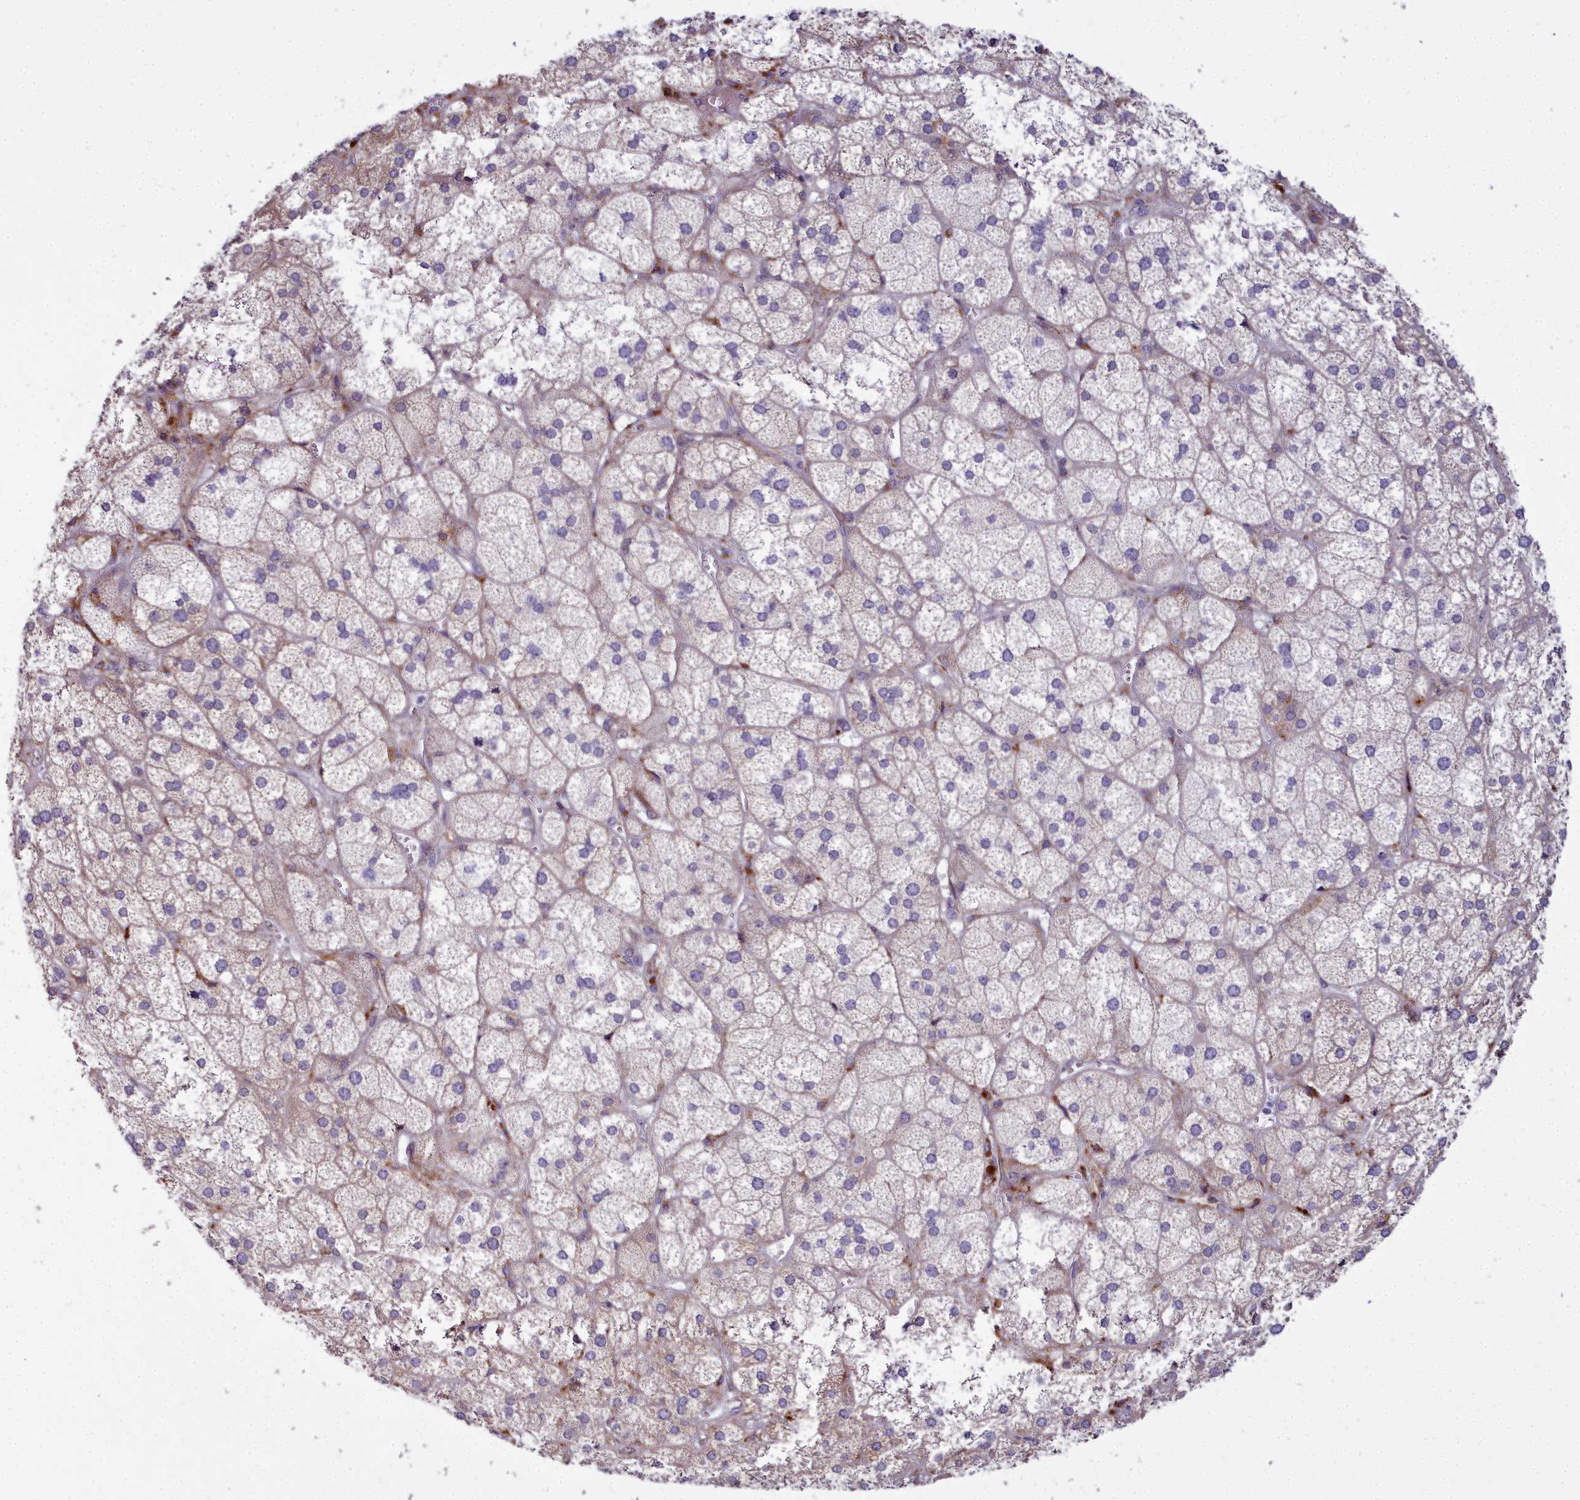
{"staining": {"intensity": "negative", "quantity": "none", "location": "none"}, "tissue": "adrenal gland", "cell_type": "Glandular cells", "image_type": "normal", "snomed": [{"axis": "morphology", "description": "Normal tissue, NOS"}, {"axis": "topography", "description": "Adrenal gland"}], "caption": "DAB immunohistochemical staining of unremarkable human adrenal gland shows no significant positivity in glandular cells.", "gene": "WDPCP", "patient": {"sex": "female", "age": 61}}